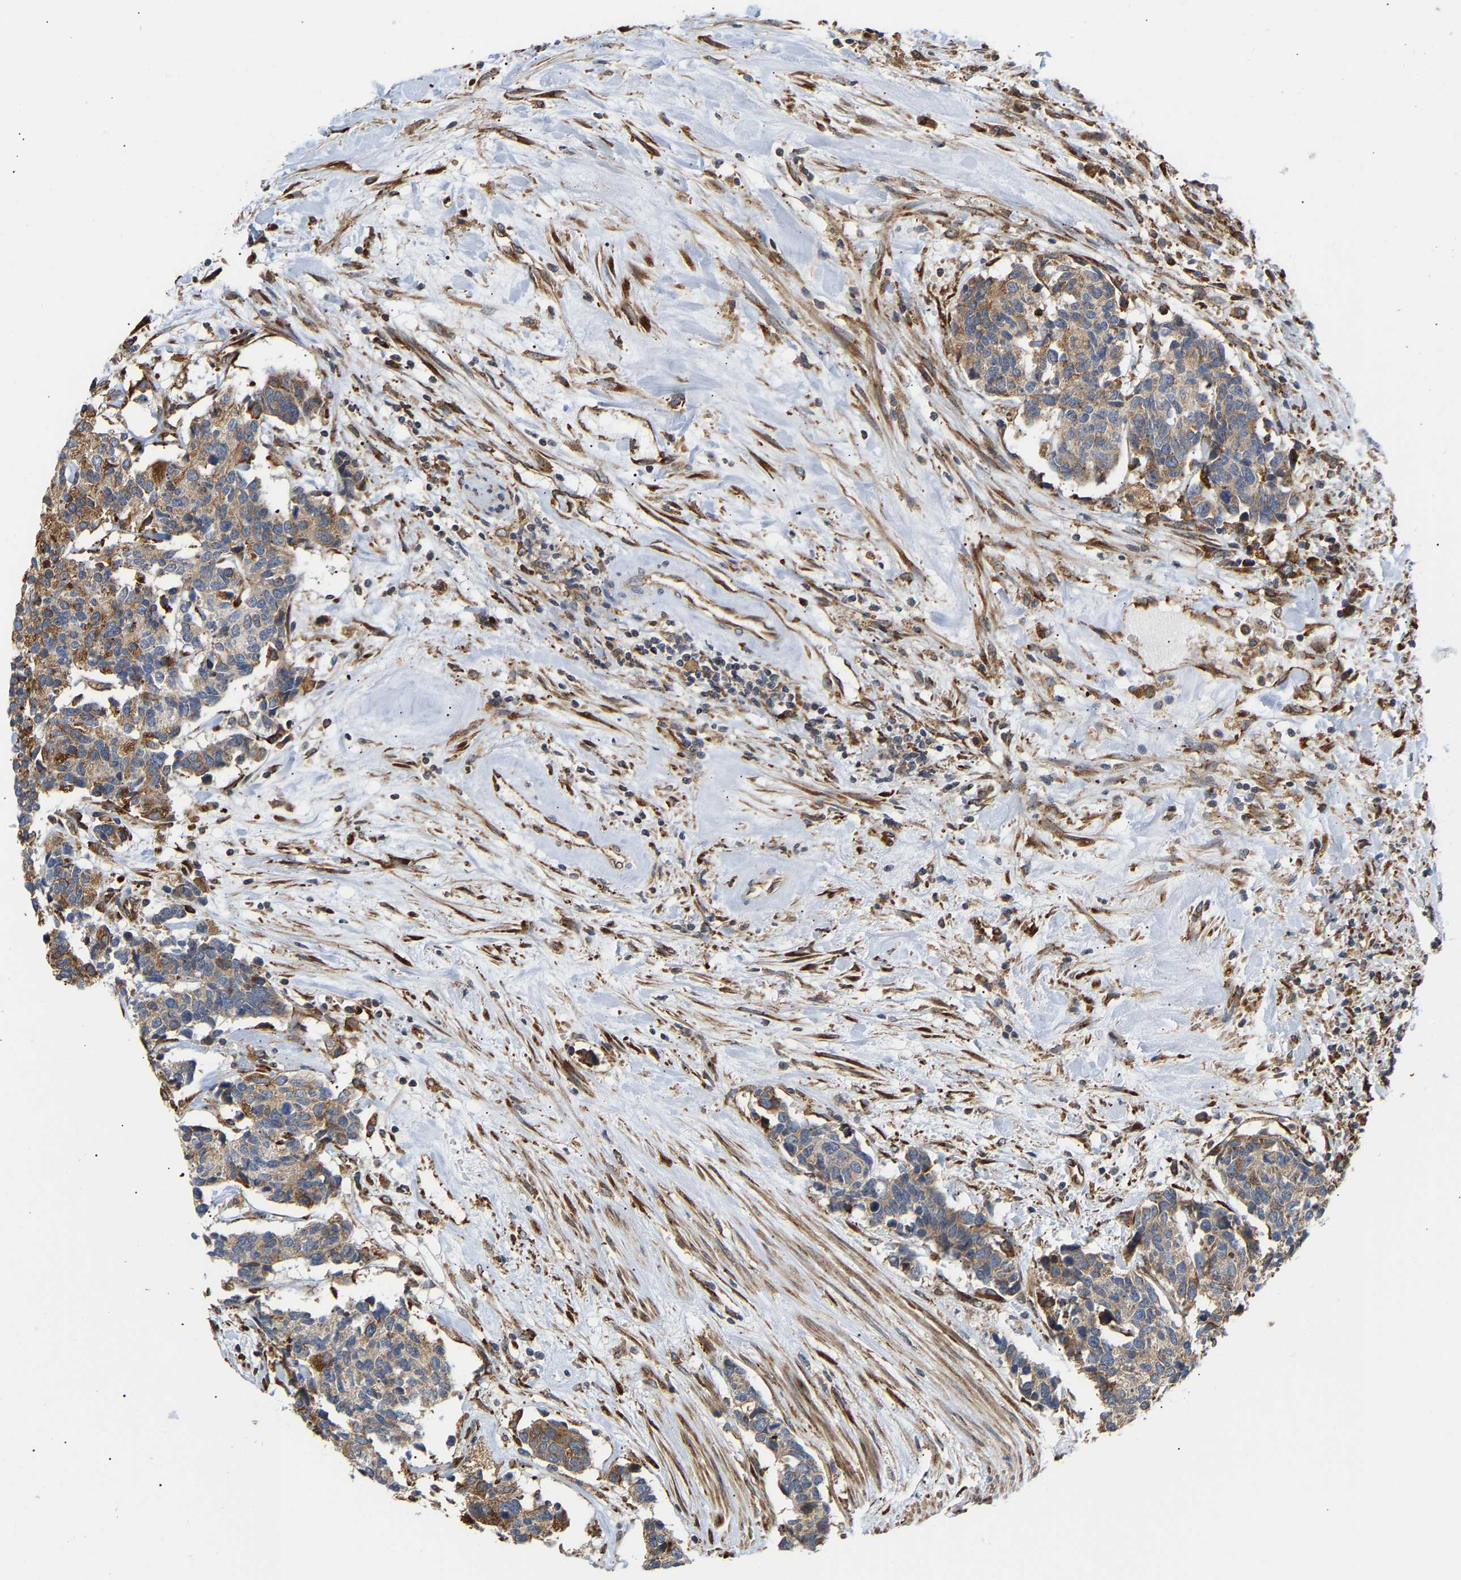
{"staining": {"intensity": "moderate", "quantity": "25%-75%", "location": "cytoplasmic/membranous"}, "tissue": "carcinoid", "cell_type": "Tumor cells", "image_type": "cancer", "snomed": [{"axis": "morphology", "description": "Carcinoma, NOS"}, {"axis": "morphology", "description": "Carcinoid, malignant, NOS"}, {"axis": "topography", "description": "Urinary bladder"}], "caption": "Brown immunohistochemical staining in carcinoid demonstrates moderate cytoplasmic/membranous staining in about 25%-75% of tumor cells.", "gene": "ARAP1", "patient": {"sex": "male", "age": 57}}